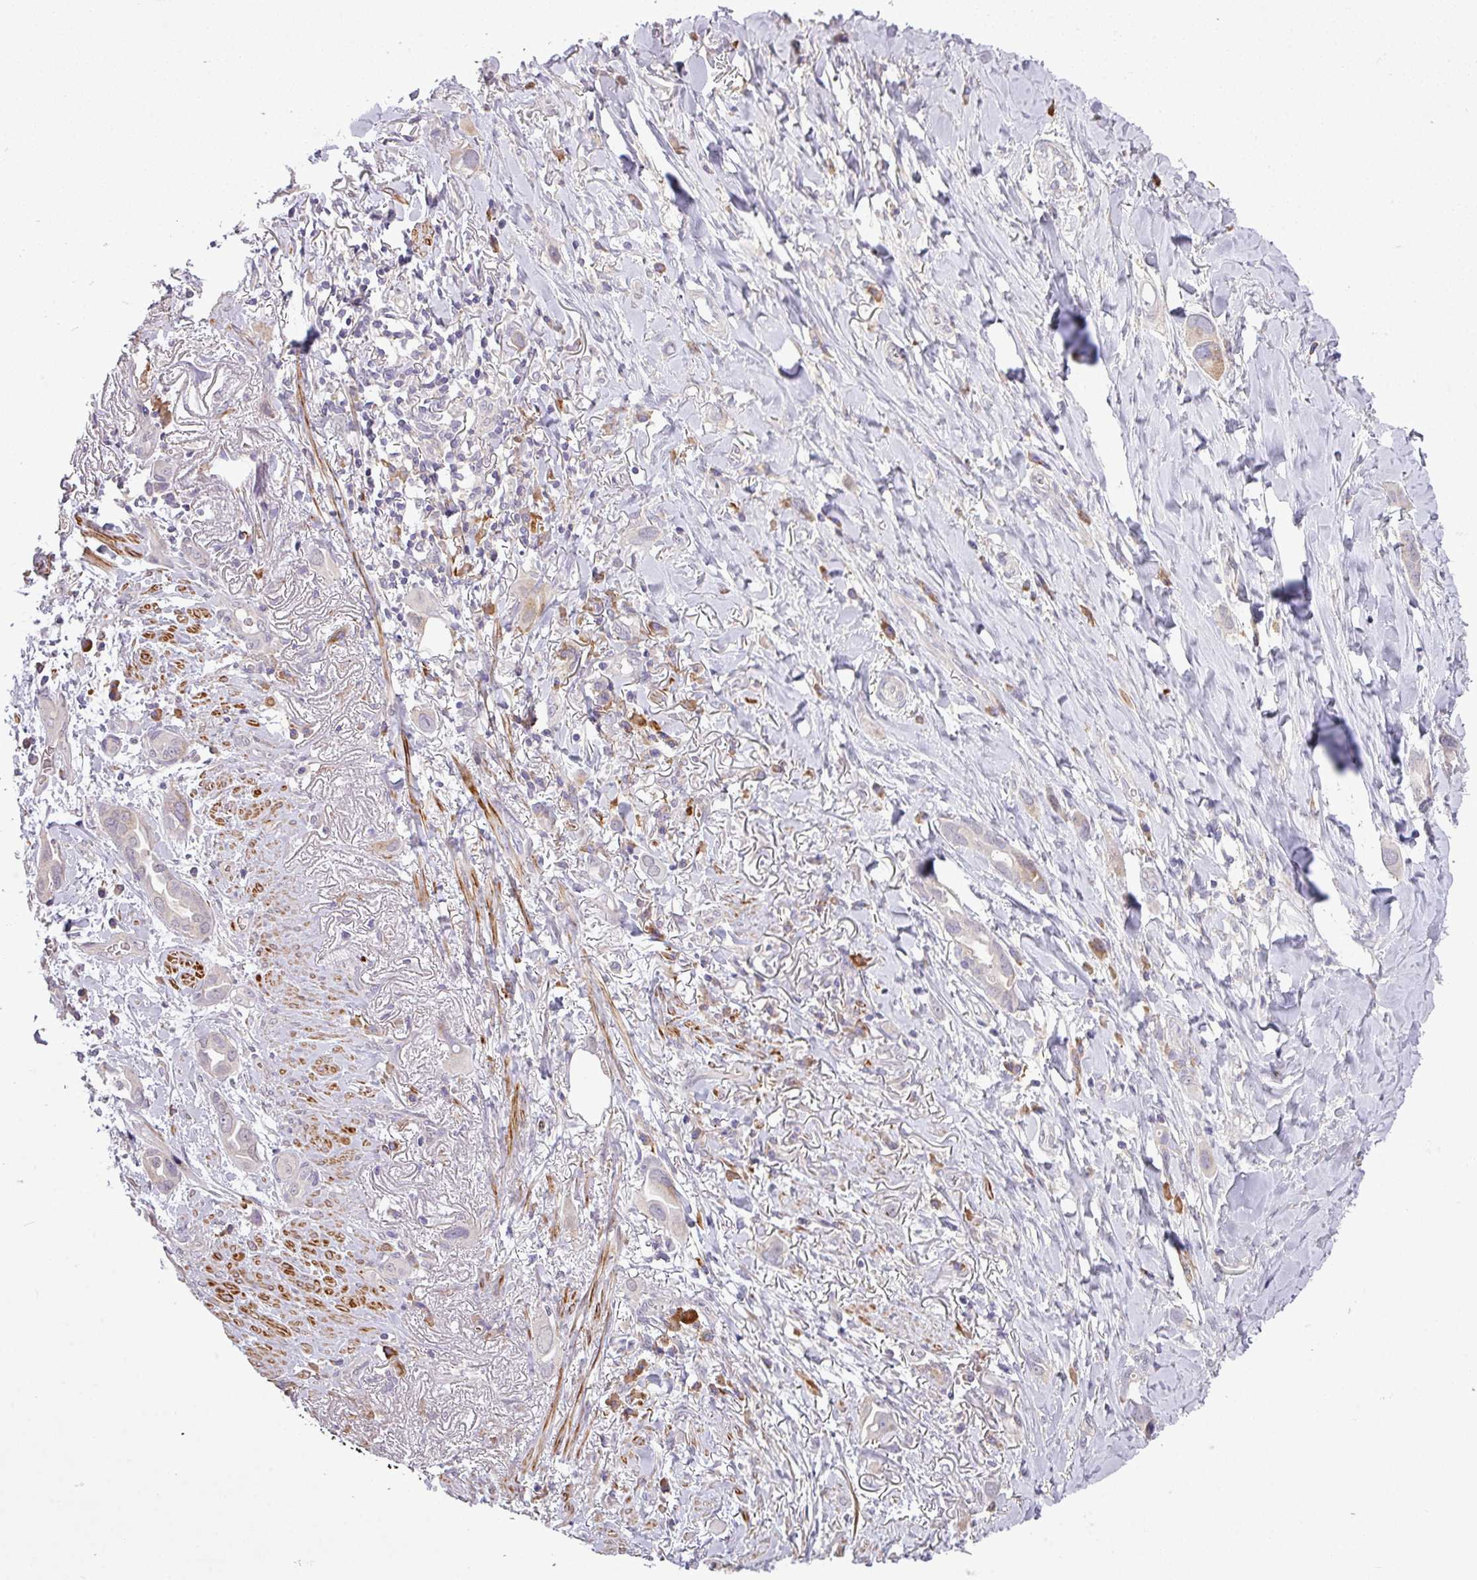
{"staining": {"intensity": "negative", "quantity": "none", "location": "none"}, "tissue": "lung cancer", "cell_type": "Tumor cells", "image_type": "cancer", "snomed": [{"axis": "morphology", "description": "Adenocarcinoma, NOS"}, {"axis": "topography", "description": "Lung"}], "caption": "Tumor cells are negative for brown protein staining in lung adenocarcinoma.", "gene": "TPRA1", "patient": {"sex": "male", "age": 76}}